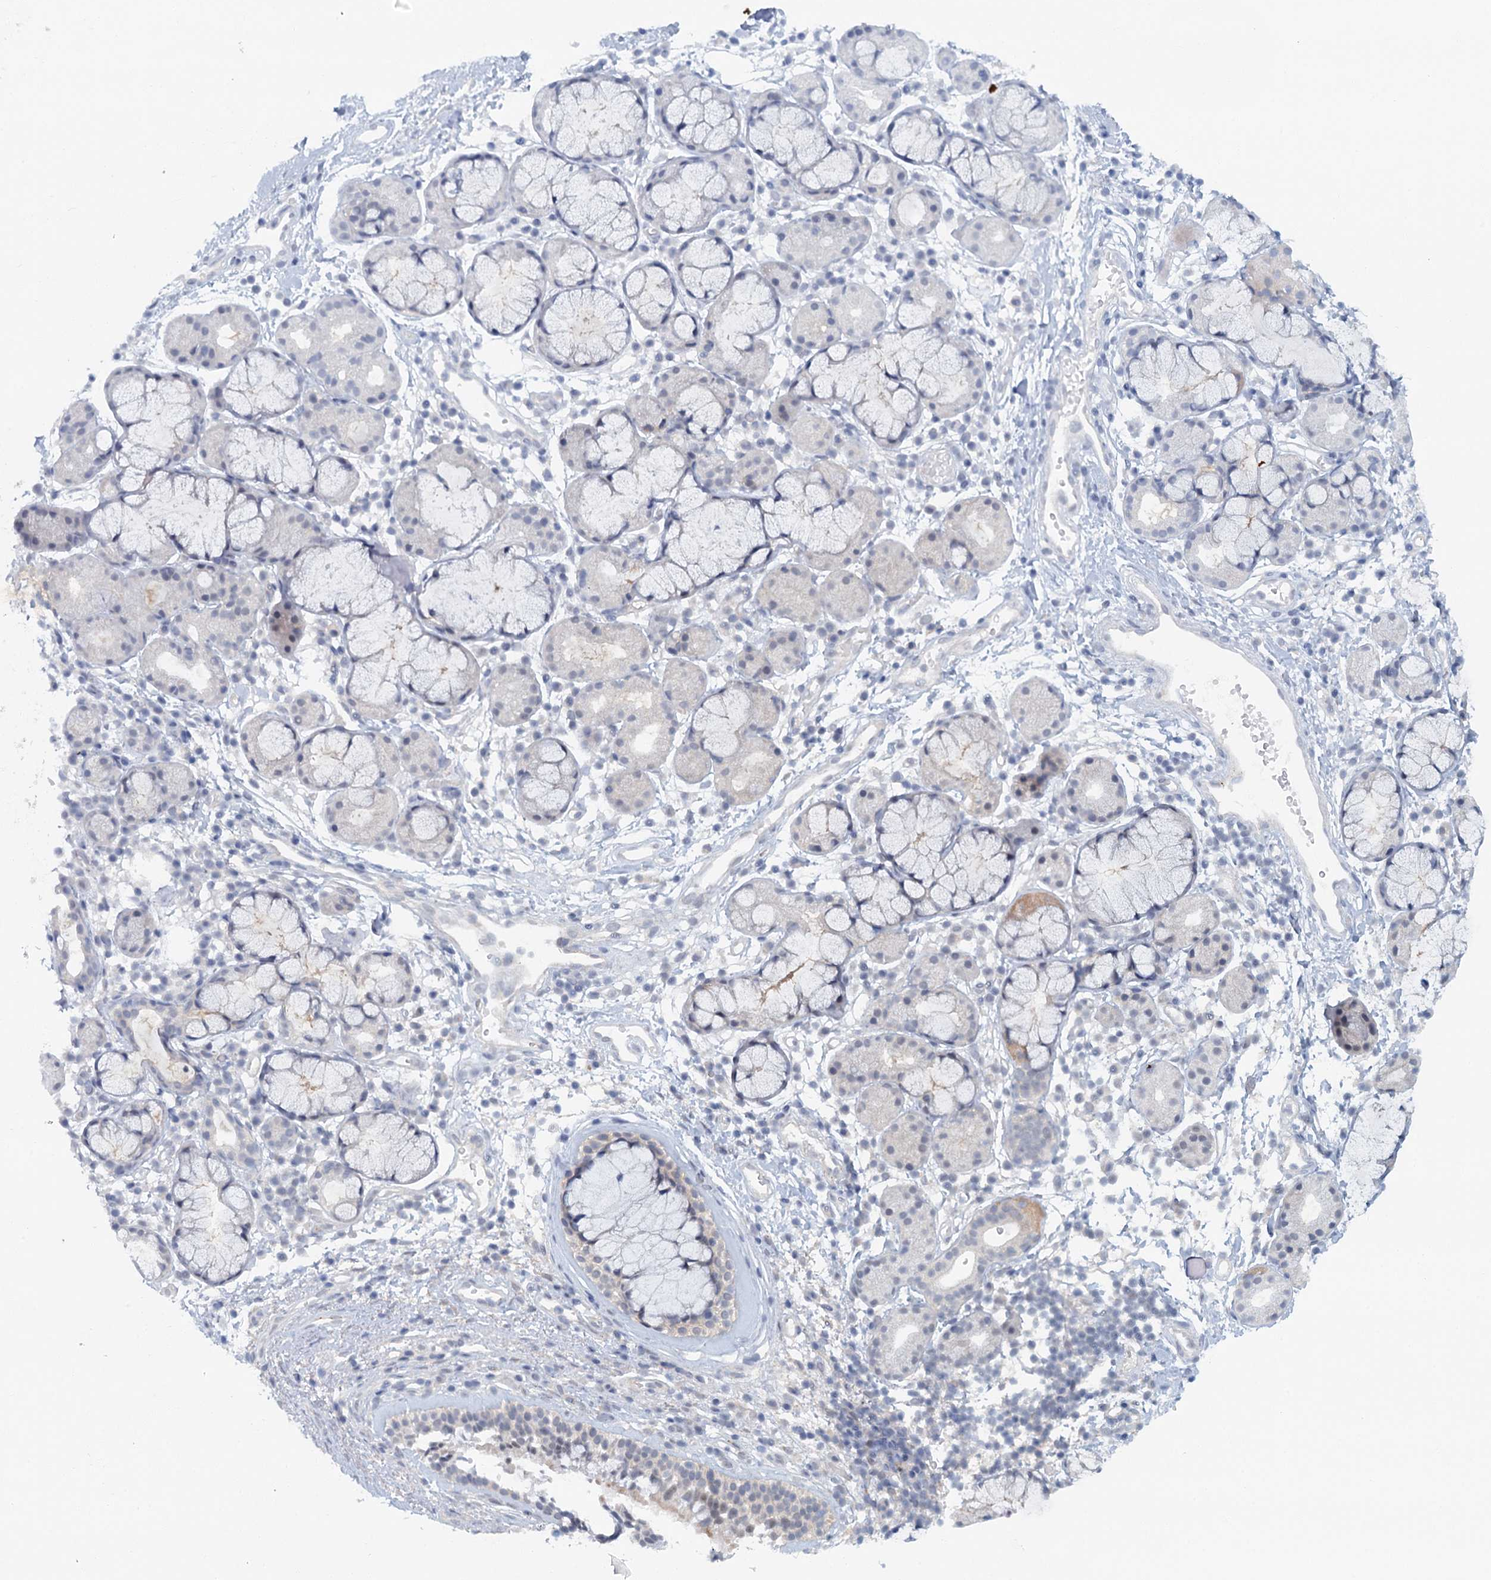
{"staining": {"intensity": "negative", "quantity": "none", "location": "none"}, "tissue": "nasopharynx", "cell_type": "Respiratory epithelial cells", "image_type": "normal", "snomed": [{"axis": "morphology", "description": "Normal tissue, NOS"}, {"axis": "morphology", "description": "Inflammation, NOS"}, {"axis": "topography", "description": "Nasopharynx"}], "caption": "A micrograph of human nasopharynx is negative for staining in respiratory epithelial cells. (DAB (3,3'-diaminobenzidine) immunohistochemistry (IHC) with hematoxylin counter stain).", "gene": "TAS2R42", "patient": {"sex": "male", "age": 70}}